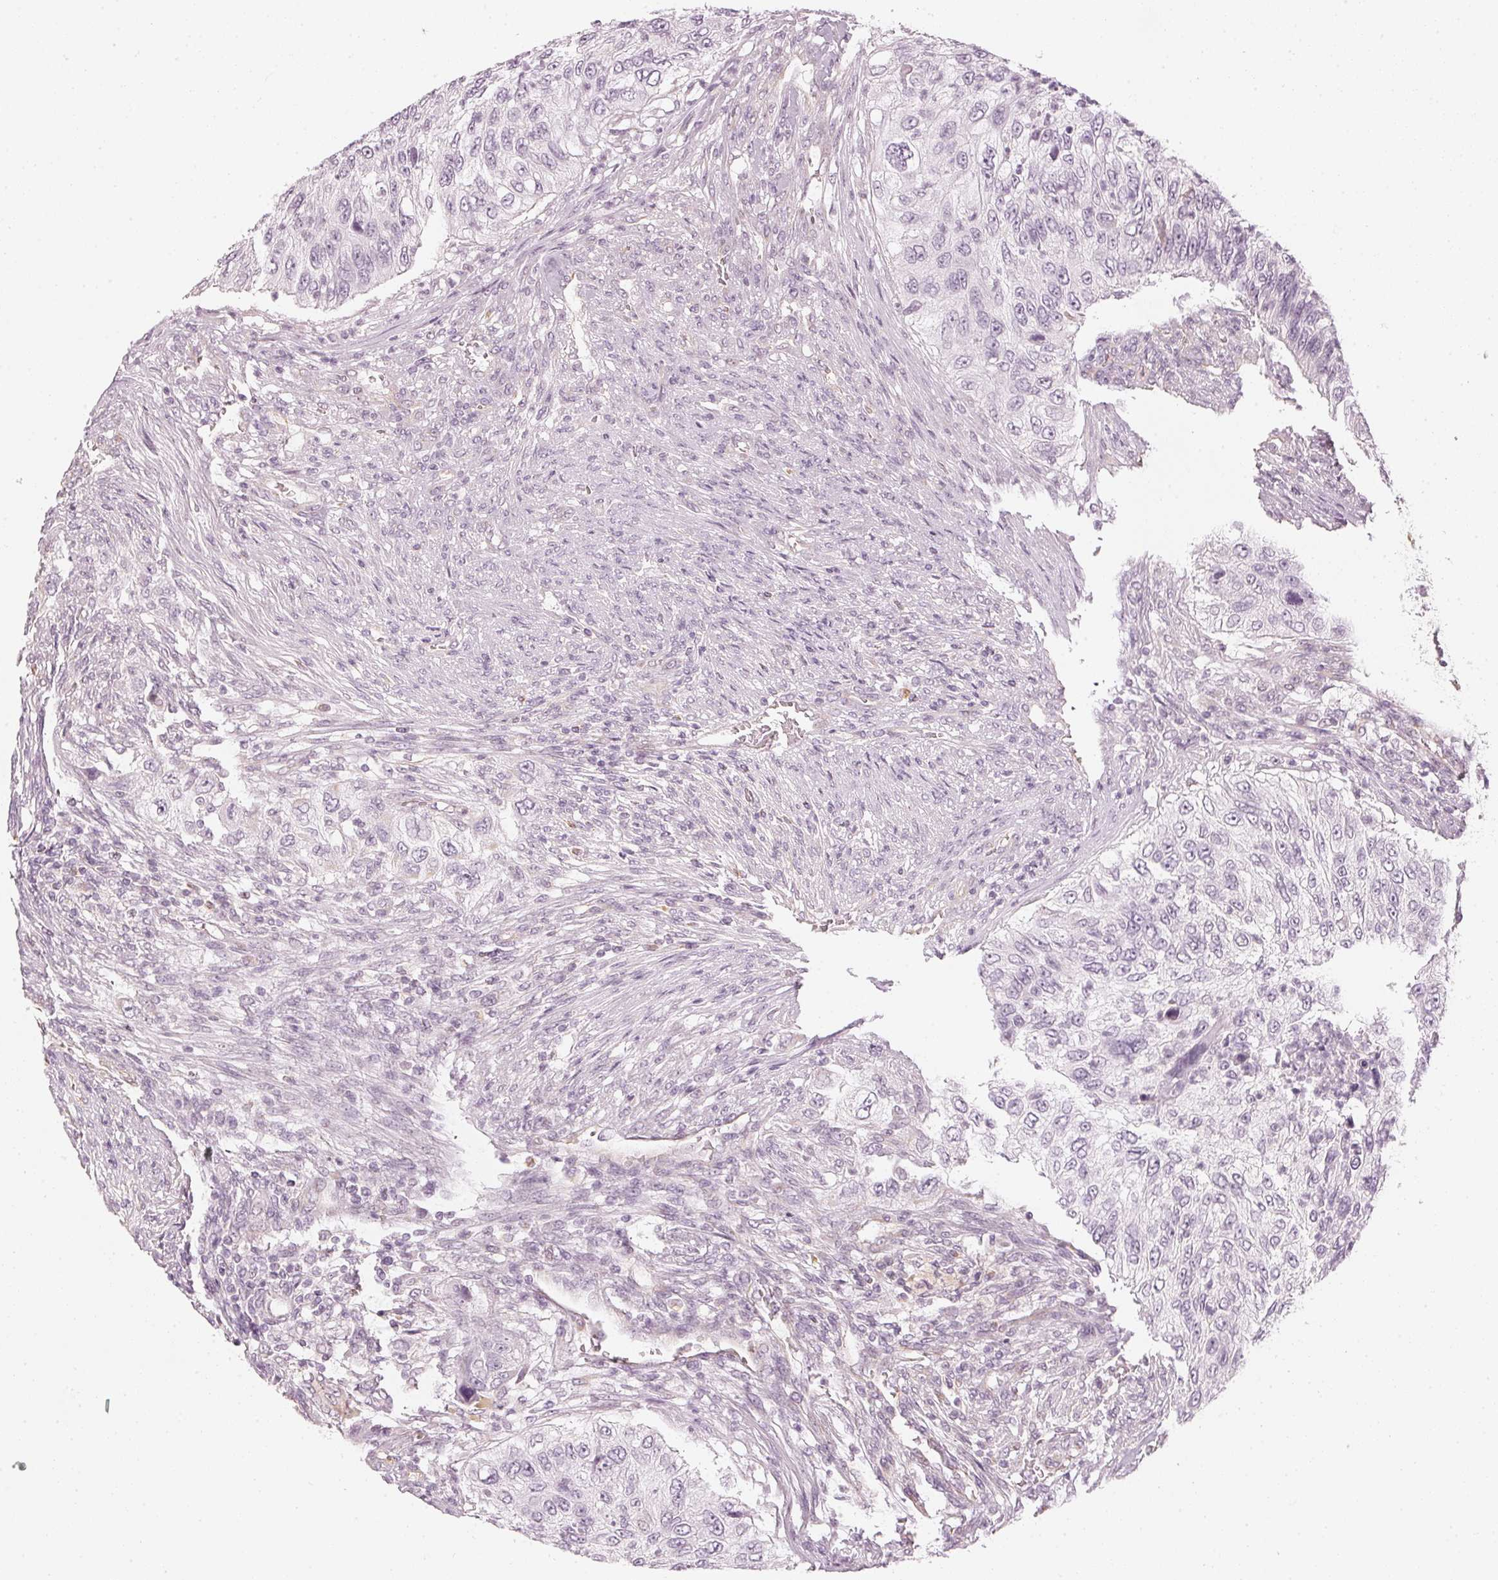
{"staining": {"intensity": "negative", "quantity": "none", "location": "none"}, "tissue": "urothelial cancer", "cell_type": "Tumor cells", "image_type": "cancer", "snomed": [{"axis": "morphology", "description": "Urothelial carcinoma, High grade"}, {"axis": "topography", "description": "Urinary bladder"}], "caption": "Immunohistochemistry of human urothelial cancer displays no positivity in tumor cells.", "gene": "APLP1", "patient": {"sex": "female", "age": 60}}